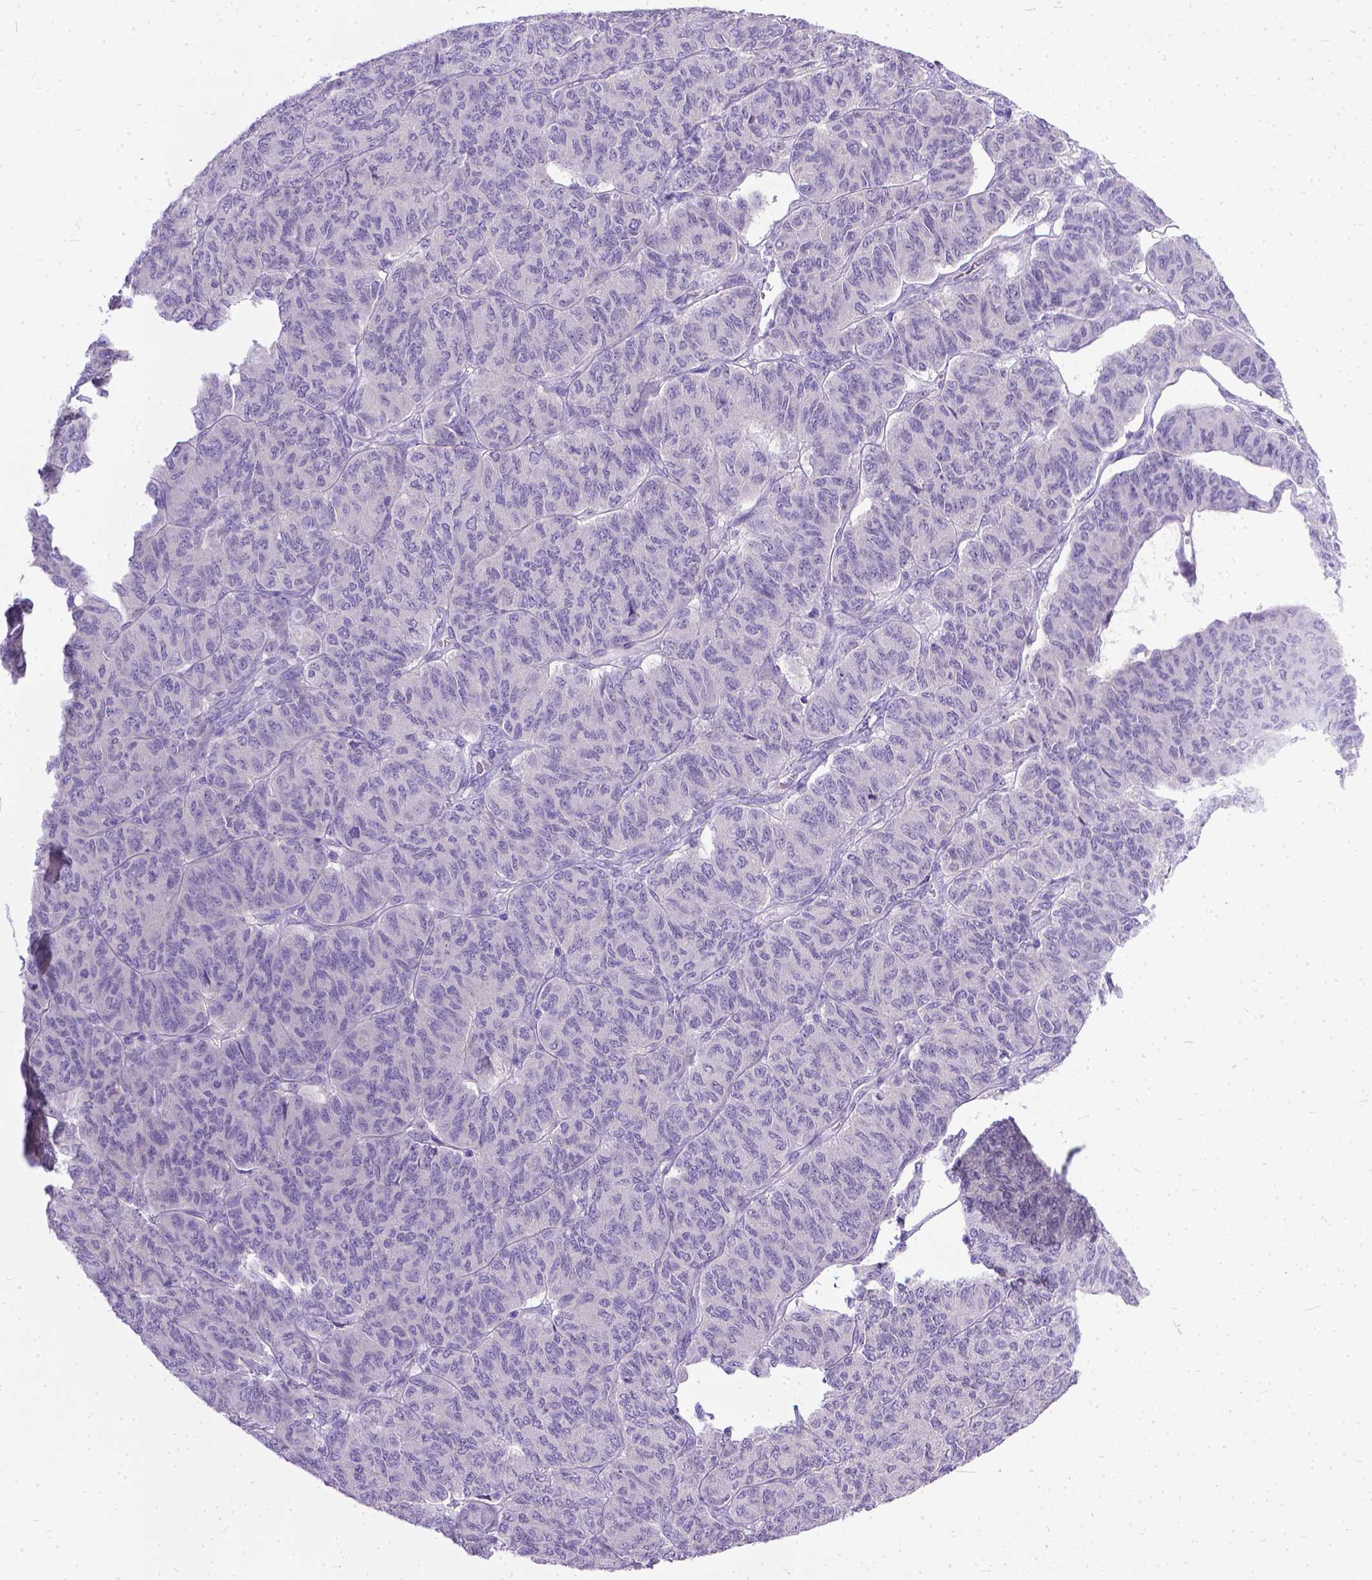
{"staining": {"intensity": "negative", "quantity": "none", "location": "none"}, "tissue": "ovarian cancer", "cell_type": "Tumor cells", "image_type": "cancer", "snomed": [{"axis": "morphology", "description": "Carcinoma, endometroid"}, {"axis": "topography", "description": "Ovary"}], "caption": "Tumor cells are negative for protein expression in human endometroid carcinoma (ovarian).", "gene": "TTLL6", "patient": {"sex": "female", "age": 80}}